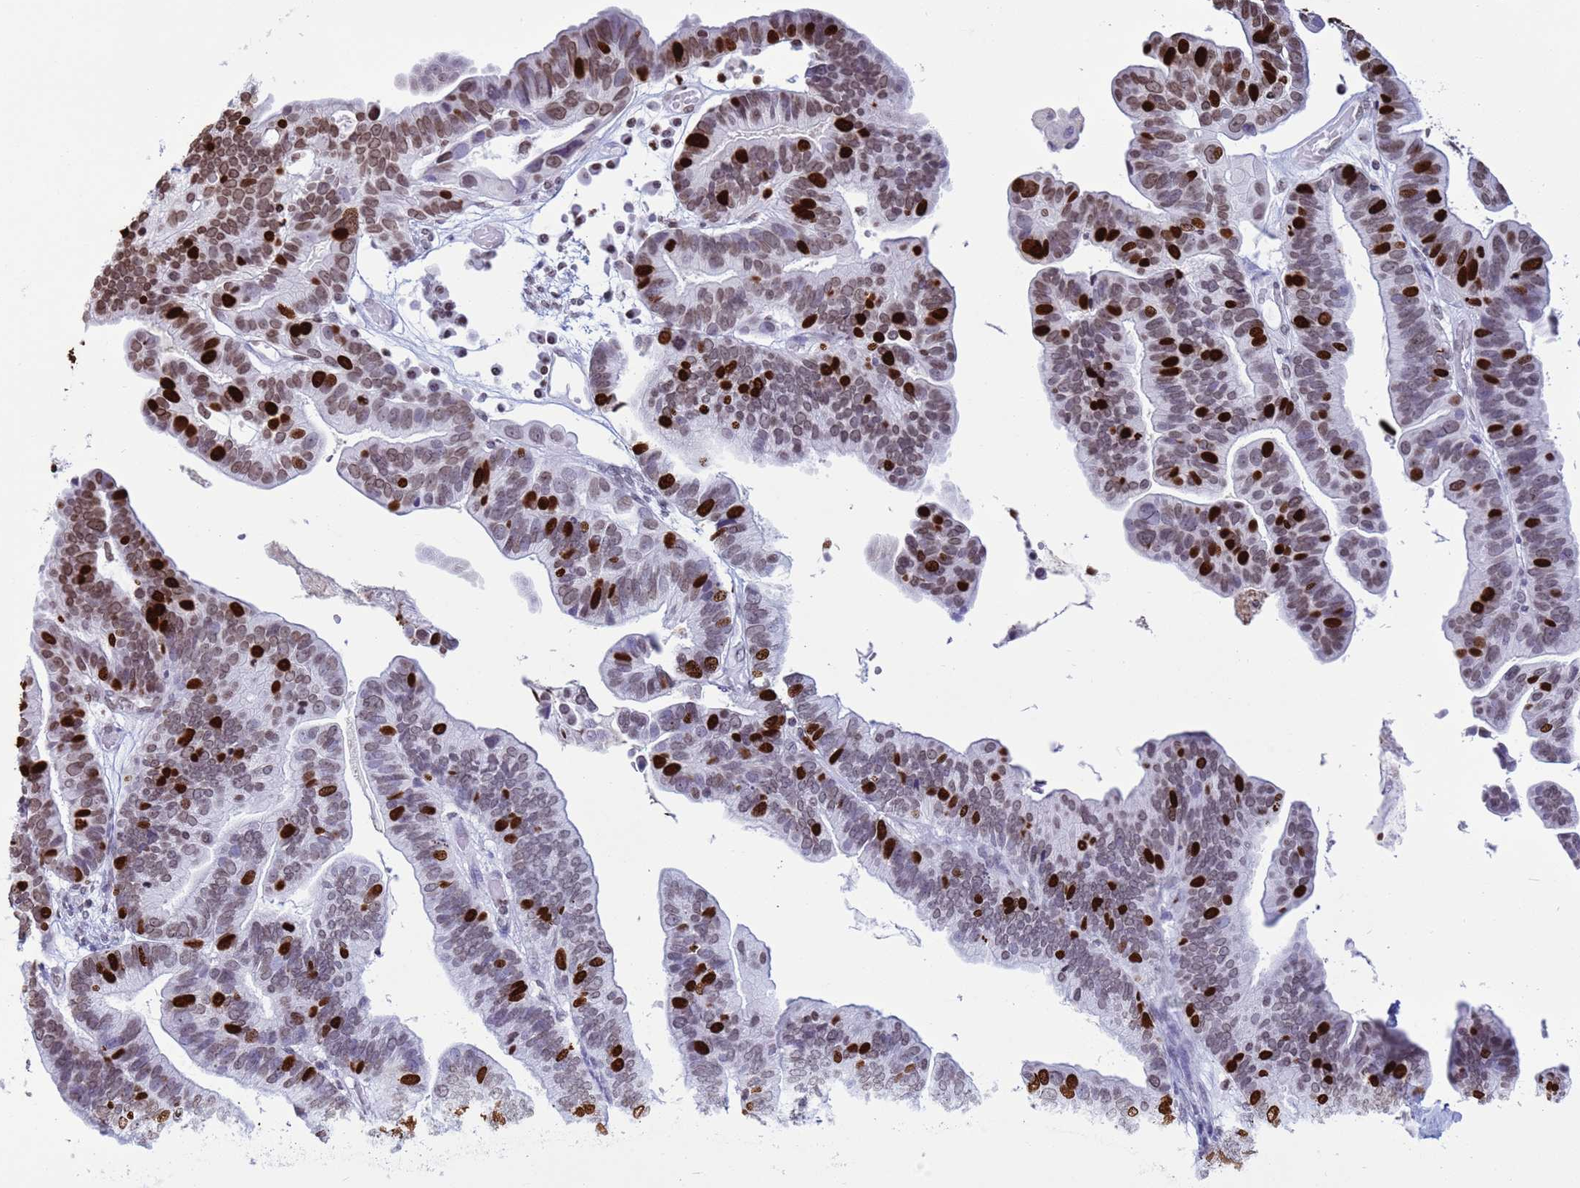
{"staining": {"intensity": "strong", "quantity": "25%-75%", "location": "nuclear"}, "tissue": "ovarian cancer", "cell_type": "Tumor cells", "image_type": "cancer", "snomed": [{"axis": "morphology", "description": "Cystadenocarcinoma, serous, NOS"}, {"axis": "topography", "description": "Ovary"}], "caption": "About 25%-75% of tumor cells in ovarian cancer show strong nuclear protein positivity as visualized by brown immunohistochemical staining.", "gene": "H4C8", "patient": {"sex": "female", "age": 56}}